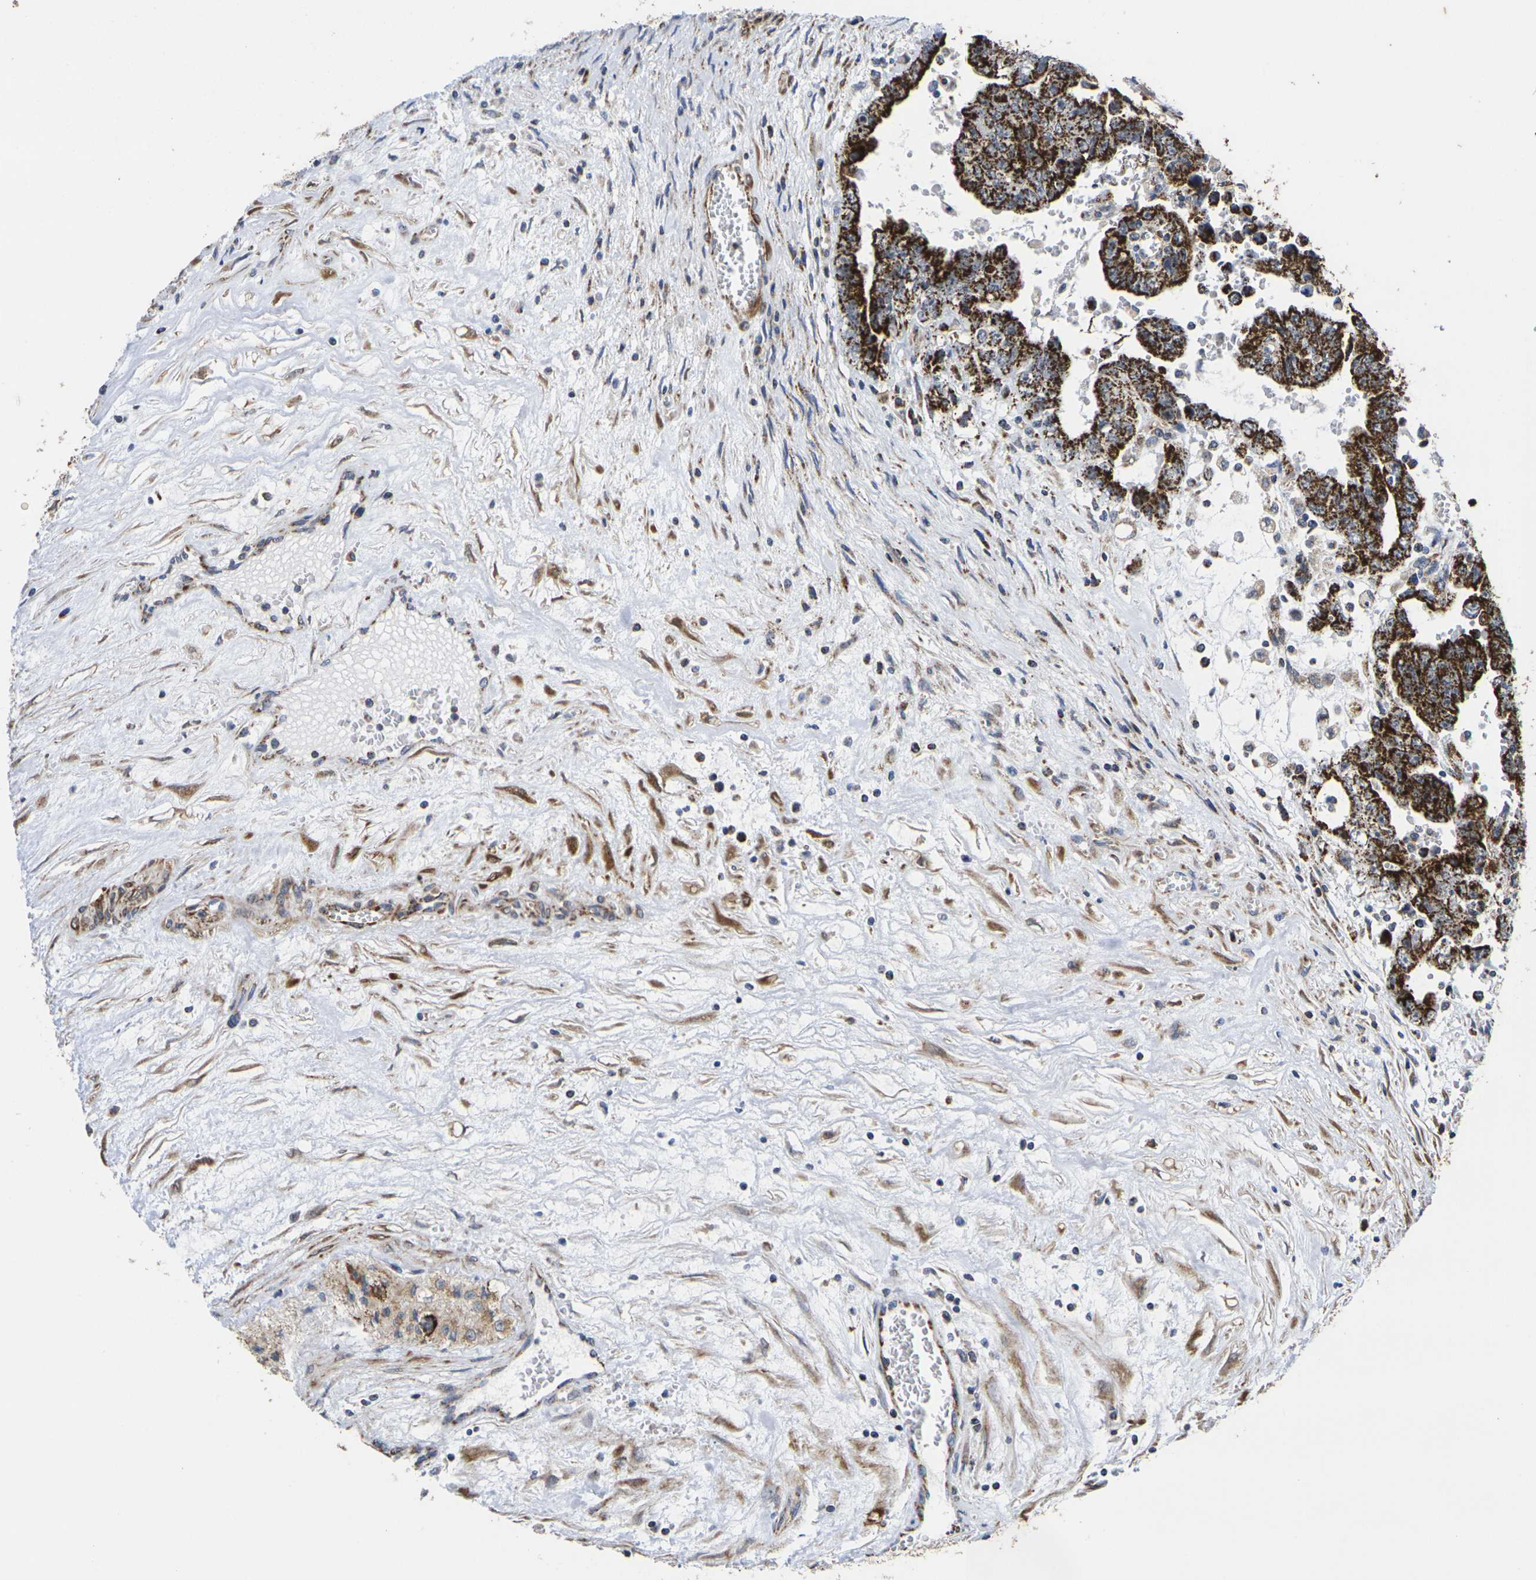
{"staining": {"intensity": "strong", "quantity": ">75%", "location": "cytoplasmic/membranous"}, "tissue": "testis cancer", "cell_type": "Tumor cells", "image_type": "cancer", "snomed": [{"axis": "morphology", "description": "Carcinoma, Embryonal, NOS"}, {"axis": "topography", "description": "Testis"}], "caption": "Testis embryonal carcinoma stained with DAB IHC shows high levels of strong cytoplasmic/membranous expression in approximately >75% of tumor cells.", "gene": "P2RY11", "patient": {"sex": "male", "age": 28}}